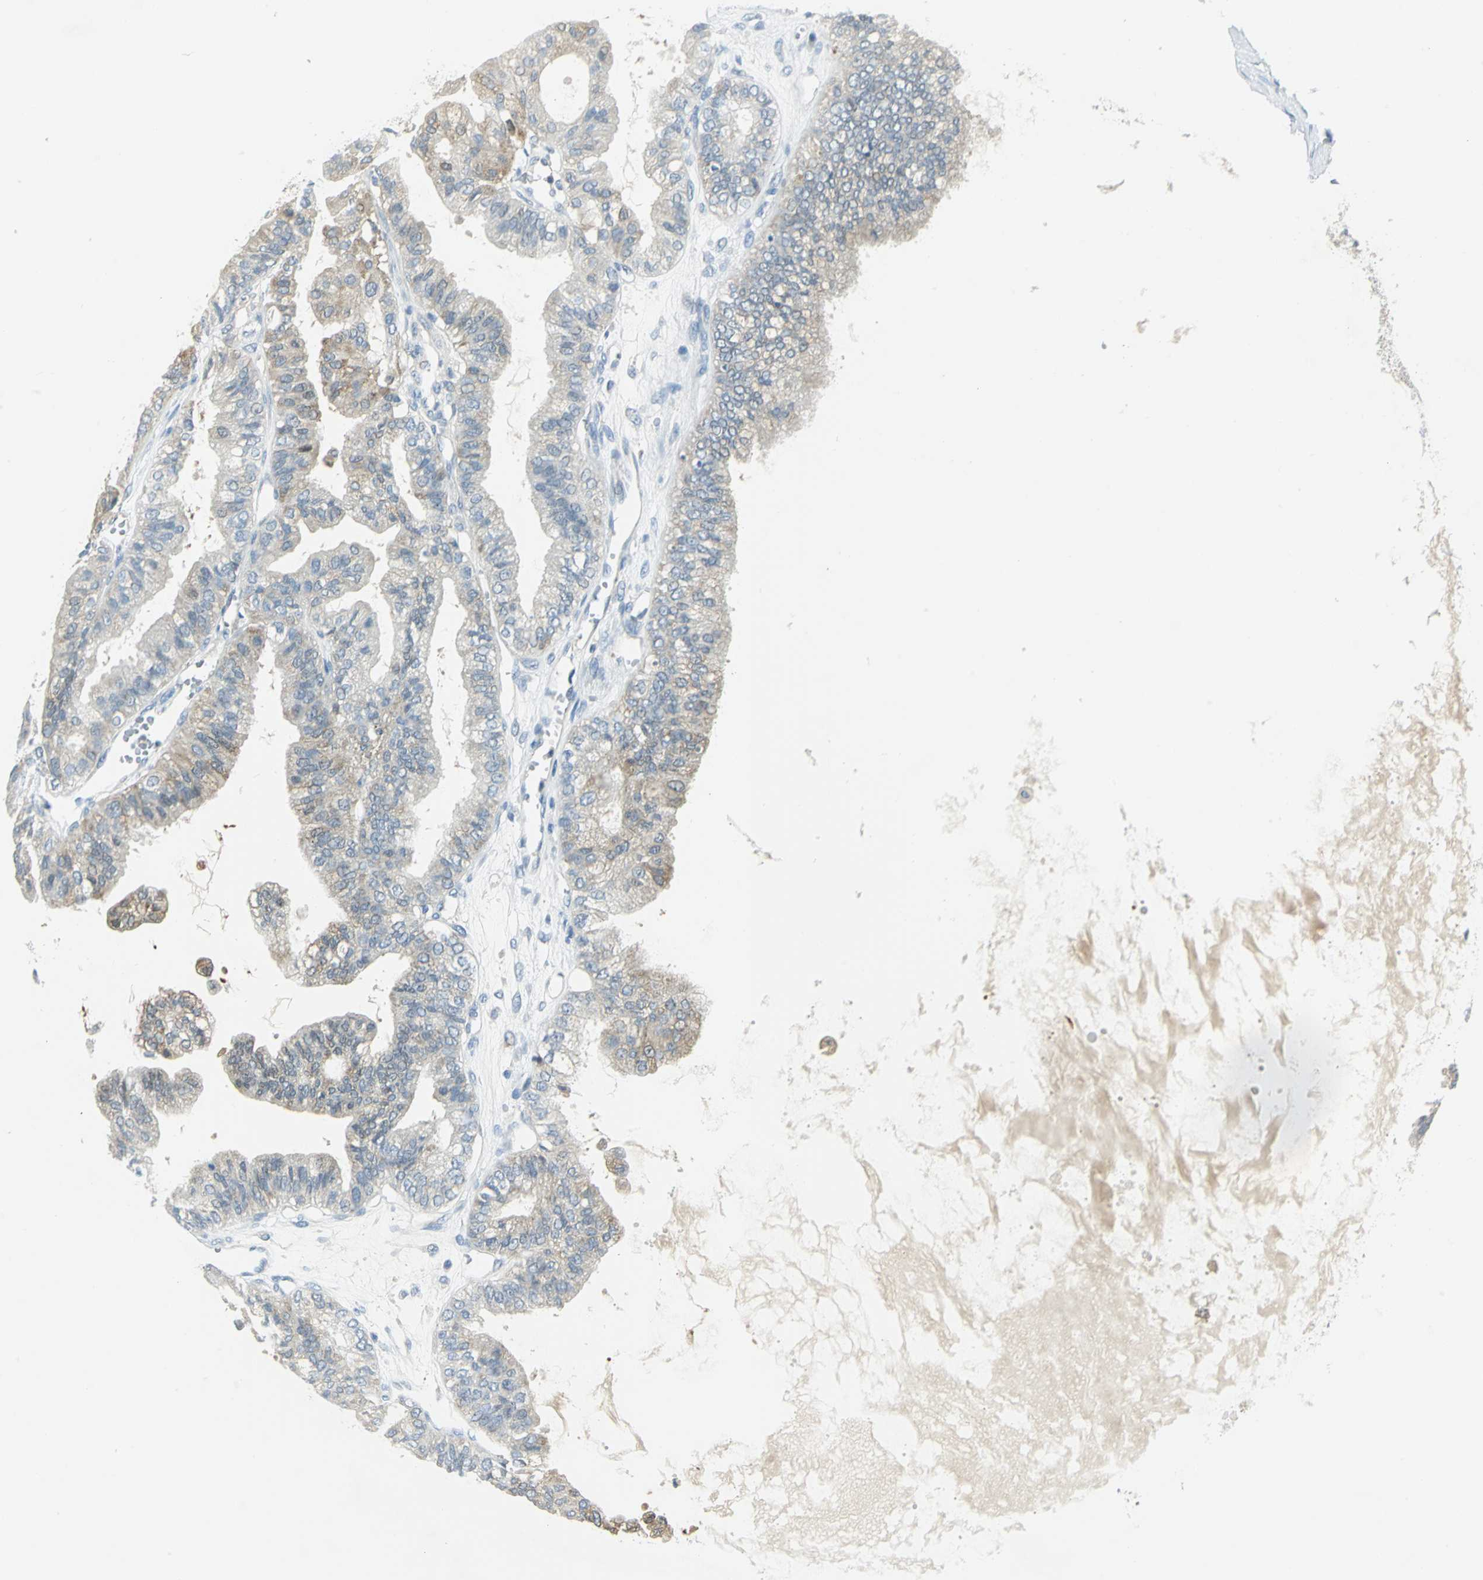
{"staining": {"intensity": "moderate", "quantity": "<25%", "location": "cytoplasmic/membranous"}, "tissue": "ovarian cancer", "cell_type": "Tumor cells", "image_type": "cancer", "snomed": [{"axis": "morphology", "description": "Carcinoma, NOS"}, {"axis": "morphology", "description": "Carcinoma, endometroid"}, {"axis": "topography", "description": "Ovary"}], "caption": "A high-resolution micrograph shows immunohistochemistry (IHC) staining of carcinoma (ovarian), which reveals moderate cytoplasmic/membranous expression in approximately <25% of tumor cells. The staining was performed using DAB (3,3'-diaminobenzidine), with brown indicating positive protein expression. Nuclei are stained blue with hematoxylin.", "gene": "ALDOA", "patient": {"sex": "female", "age": 50}}